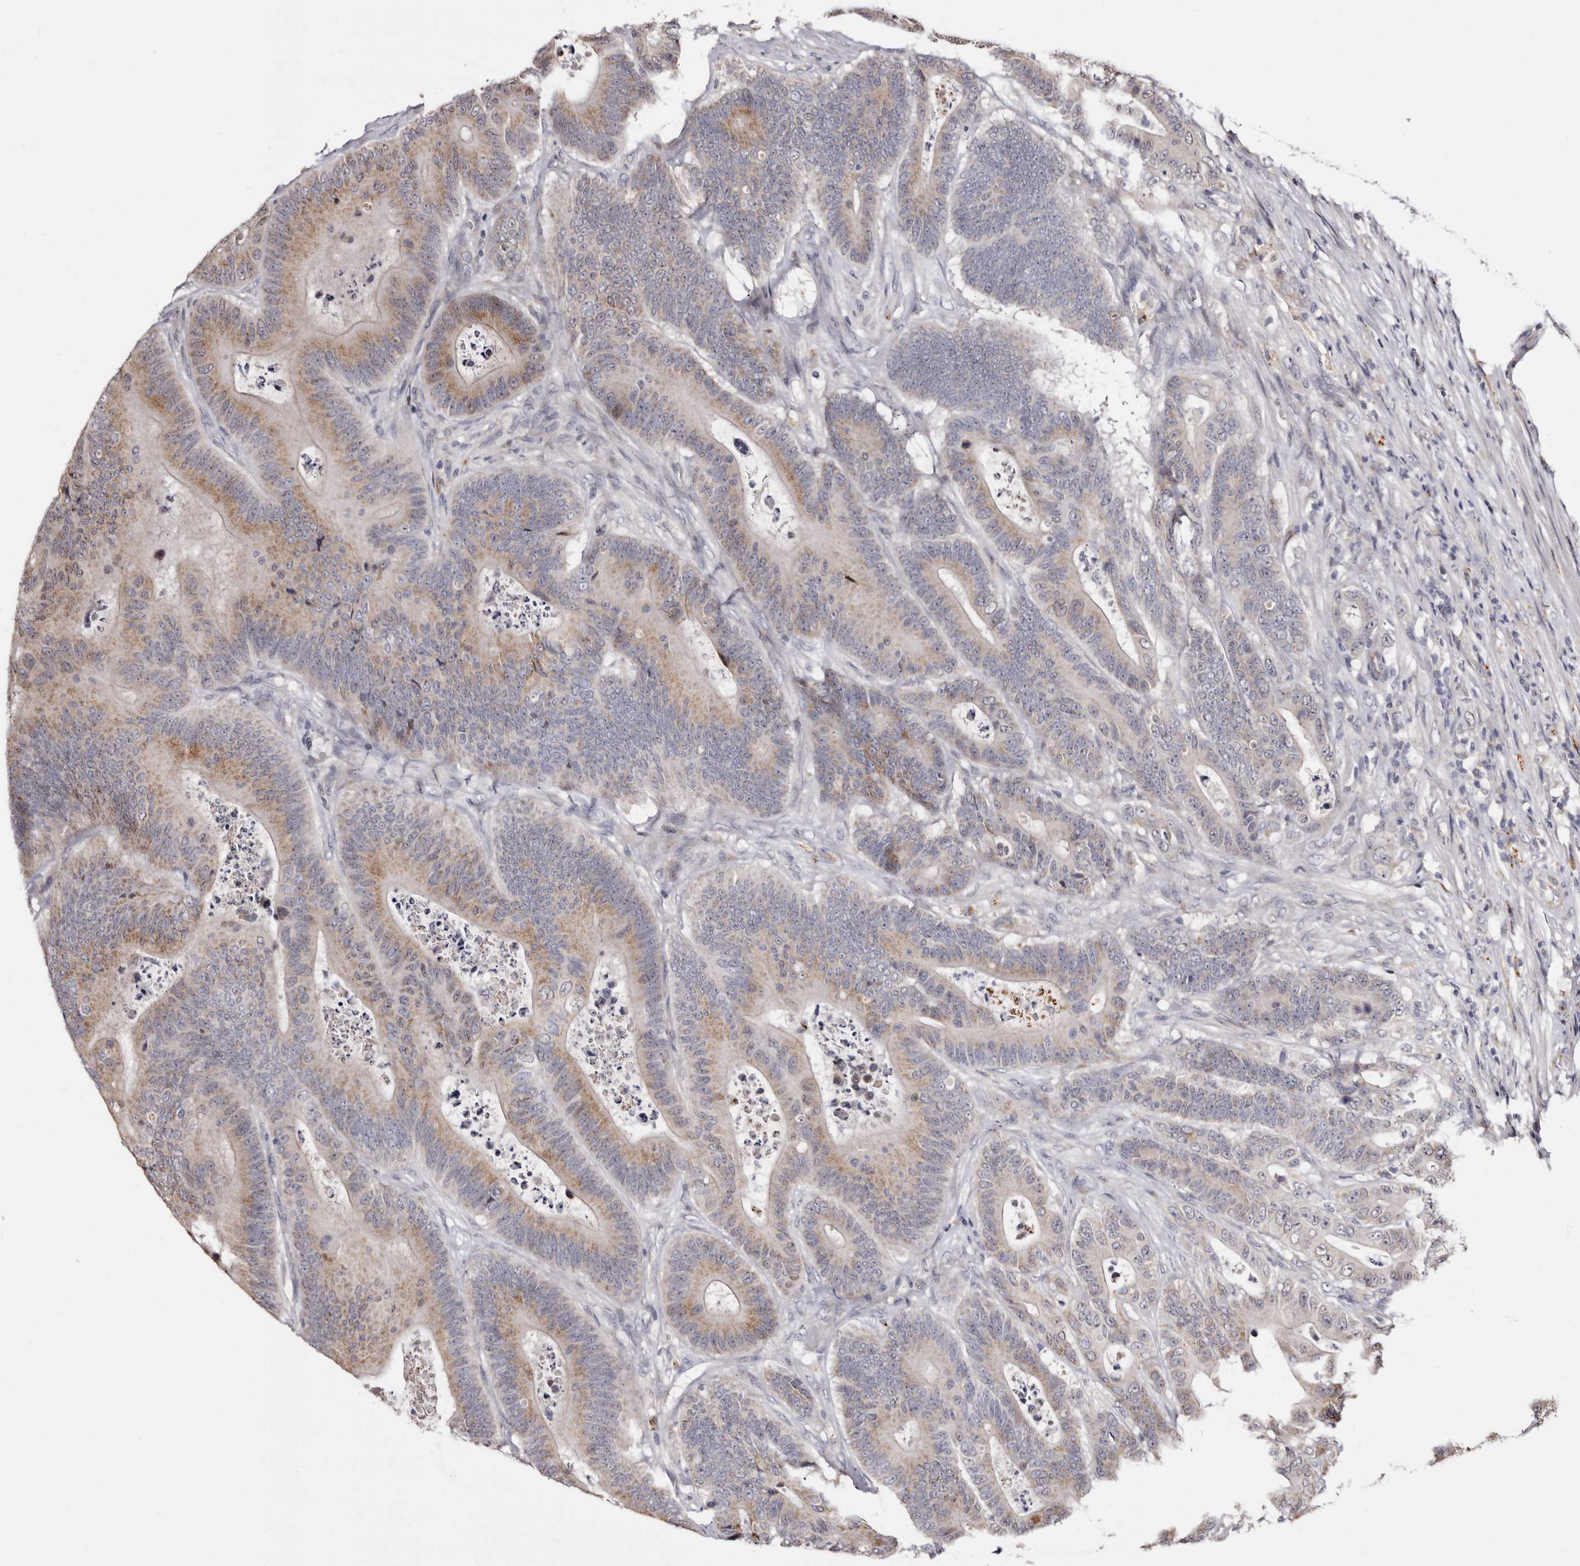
{"staining": {"intensity": "moderate", "quantity": "25%-75%", "location": "cytoplasmic/membranous"}, "tissue": "colorectal cancer", "cell_type": "Tumor cells", "image_type": "cancer", "snomed": [{"axis": "morphology", "description": "Adenocarcinoma, NOS"}, {"axis": "topography", "description": "Colon"}], "caption": "Protein staining of colorectal cancer tissue displays moderate cytoplasmic/membranous staining in about 25%-75% of tumor cells.", "gene": "PTAFR", "patient": {"sex": "male", "age": 83}}